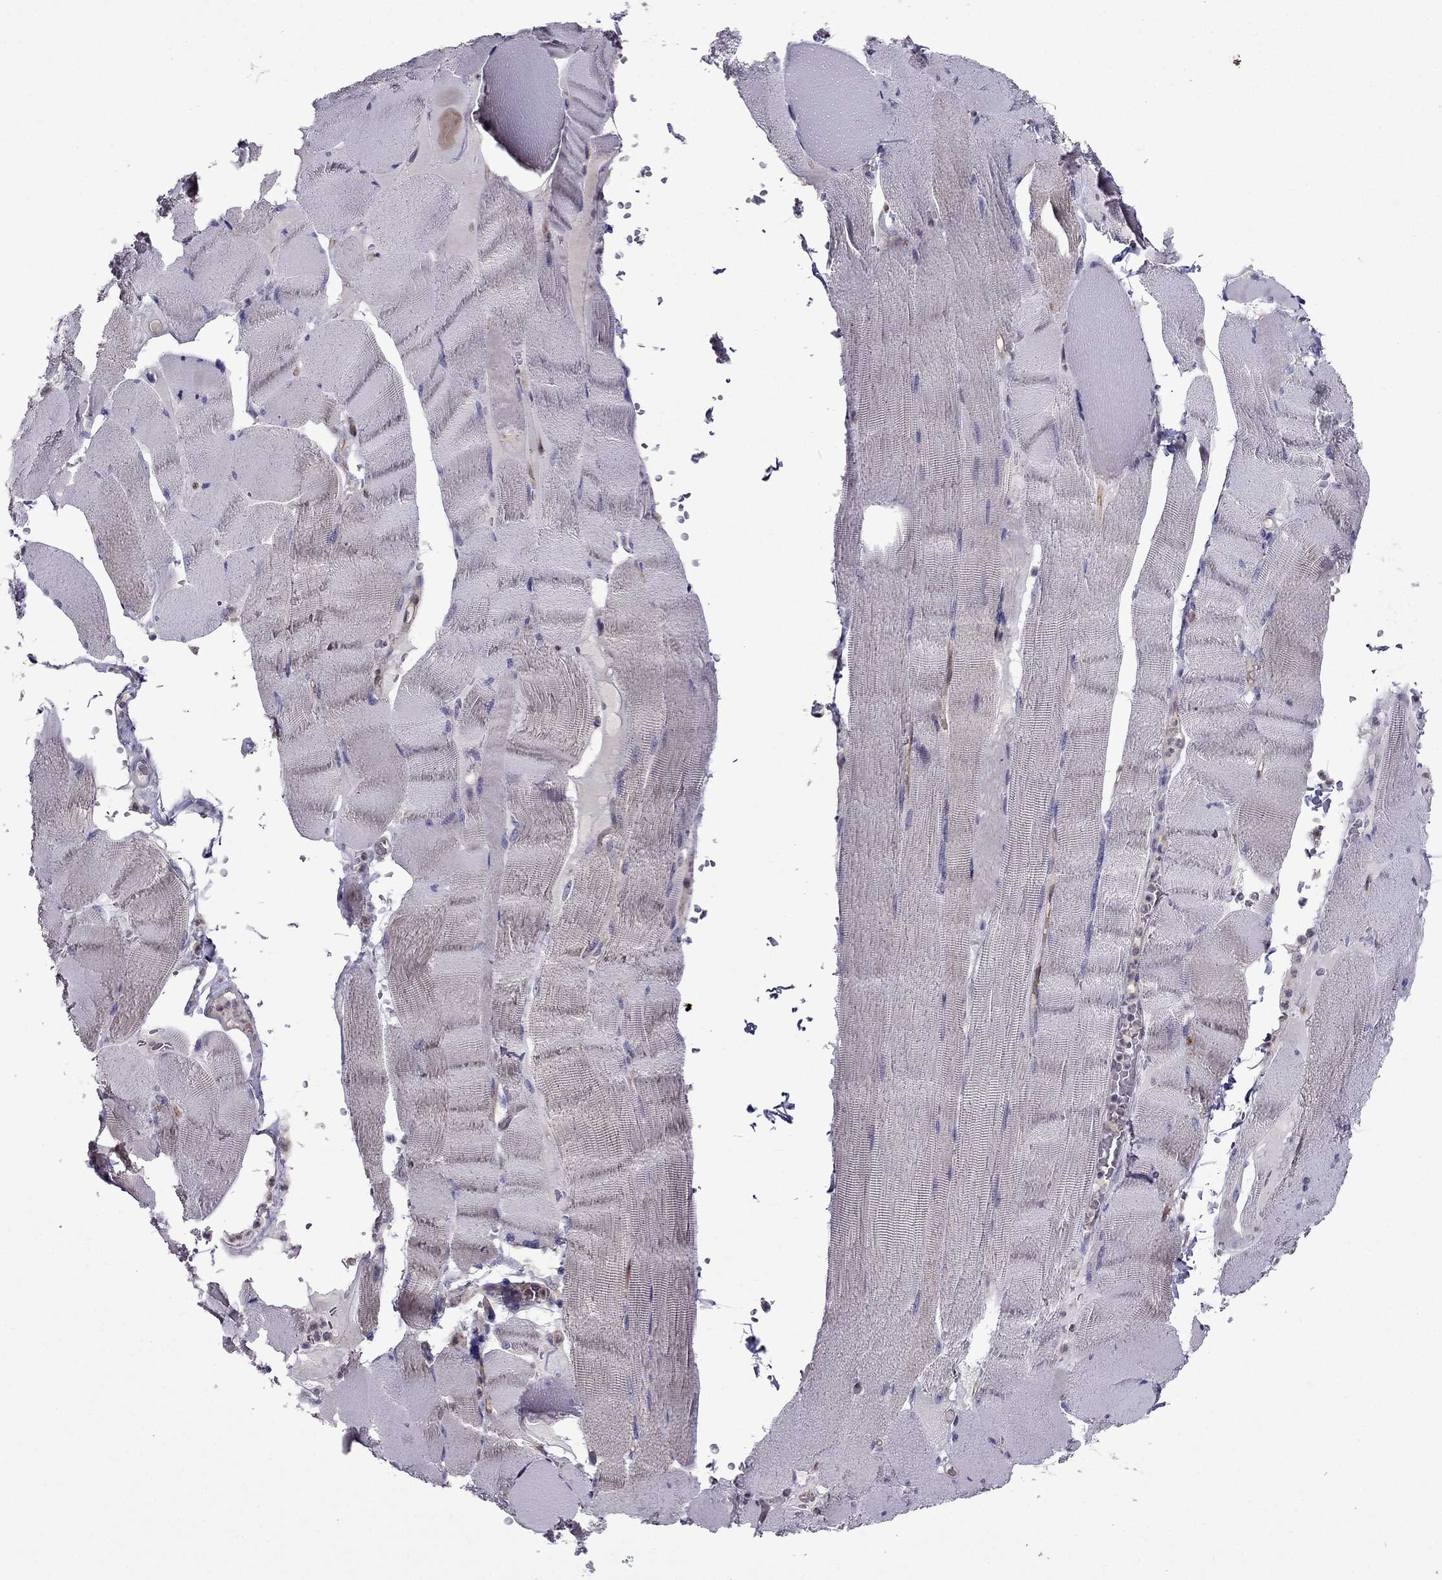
{"staining": {"intensity": "negative", "quantity": "none", "location": "none"}, "tissue": "skeletal muscle", "cell_type": "Myocytes", "image_type": "normal", "snomed": [{"axis": "morphology", "description": "Normal tissue, NOS"}, {"axis": "topography", "description": "Skeletal muscle"}], "caption": "Immunohistochemistry (IHC) of benign human skeletal muscle displays no positivity in myocytes.", "gene": "CDK5", "patient": {"sex": "male", "age": 56}}